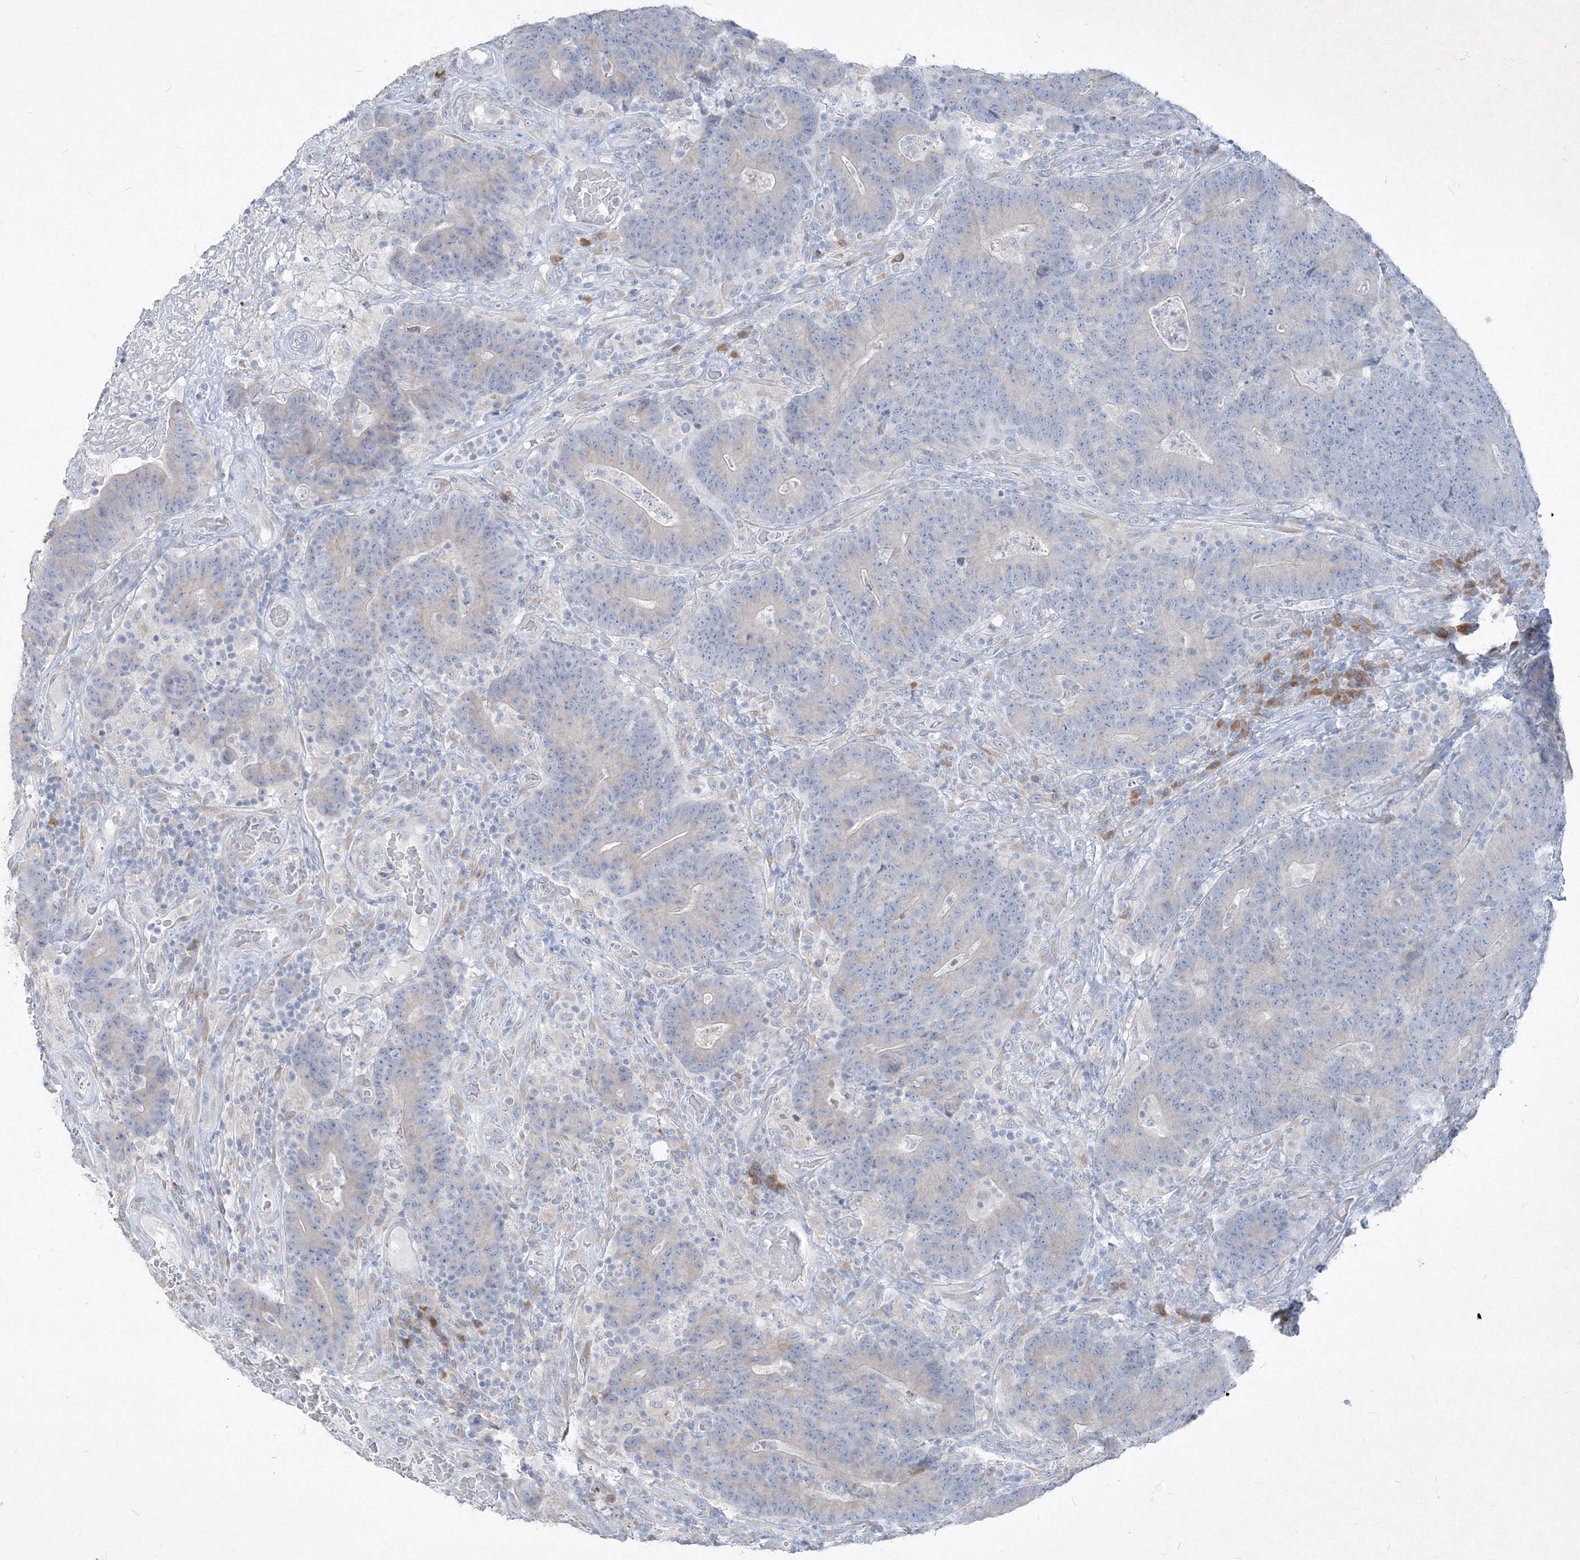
{"staining": {"intensity": "negative", "quantity": "none", "location": "none"}, "tissue": "colorectal cancer", "cell_type": "Tumor cells", "image_type": "cancer", "snomed": [{"axis": "morphology", "description": "Normal tissue, NOS"}, {"axis": "morphology", "description": "Adenocarcinoma, NOS"}, {"axis": "topography", "description": "Colon"}], "caption": "The micrograph reveals no staining of tumor cells in colorectal adenocarcinoma.", "gene": "IFNAR1", "patient": {"sex": "female", "age": 75}}